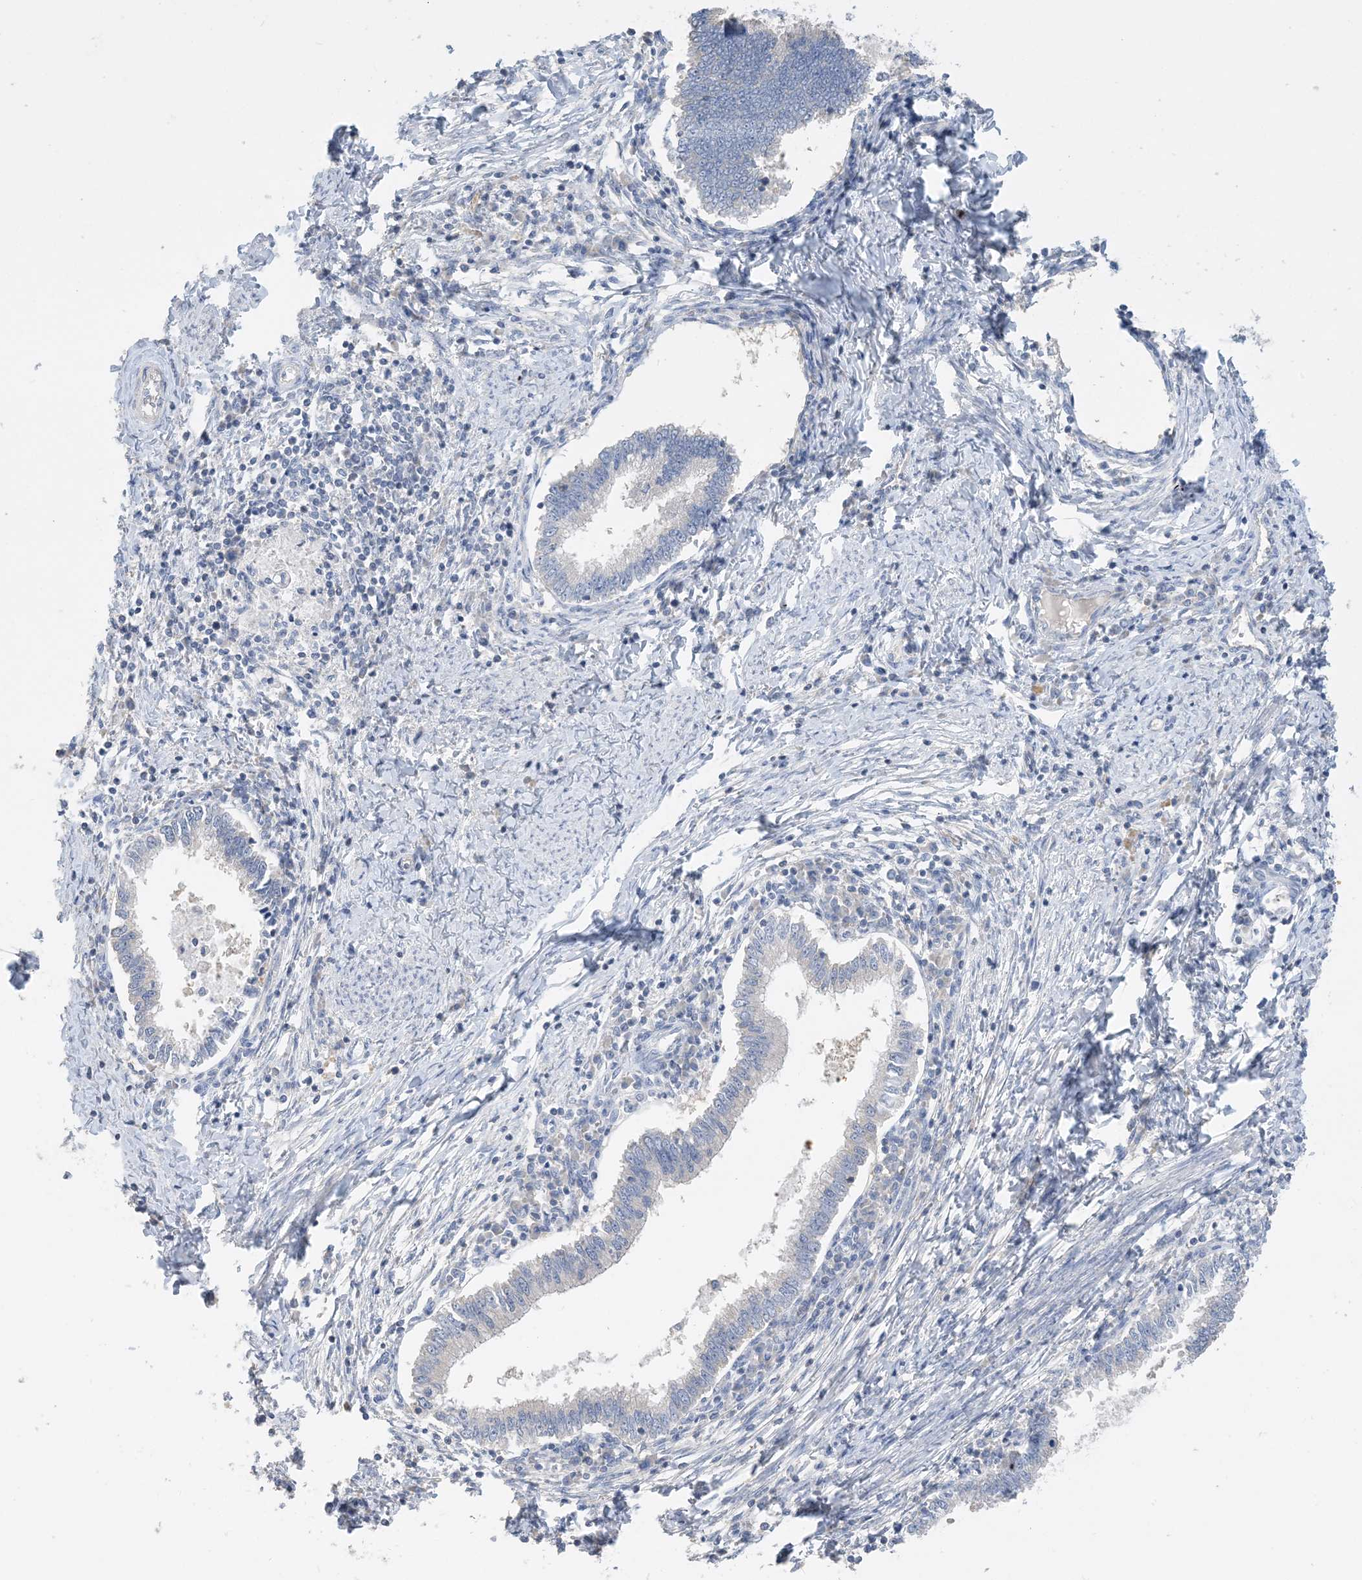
{"staining": {"intensity": "negative", "quantity": "none", "location": "none"}, "tissue": "cervical cancer", "cell_type": "Tumor cells", "image_type": "cancer", "snomed": [{"axis": "morphology", "description": "Adenocarcinoma, NOS"}, {"axis": "topography", "description": "Cervix"}], "caption": "Human cervical cancer stained for a protein using immunohistochemistry (IHC) demonstrates no positivity in tumor cells.", "gene": "KPRP", "patient": {"sex": "female", "age": 36}}